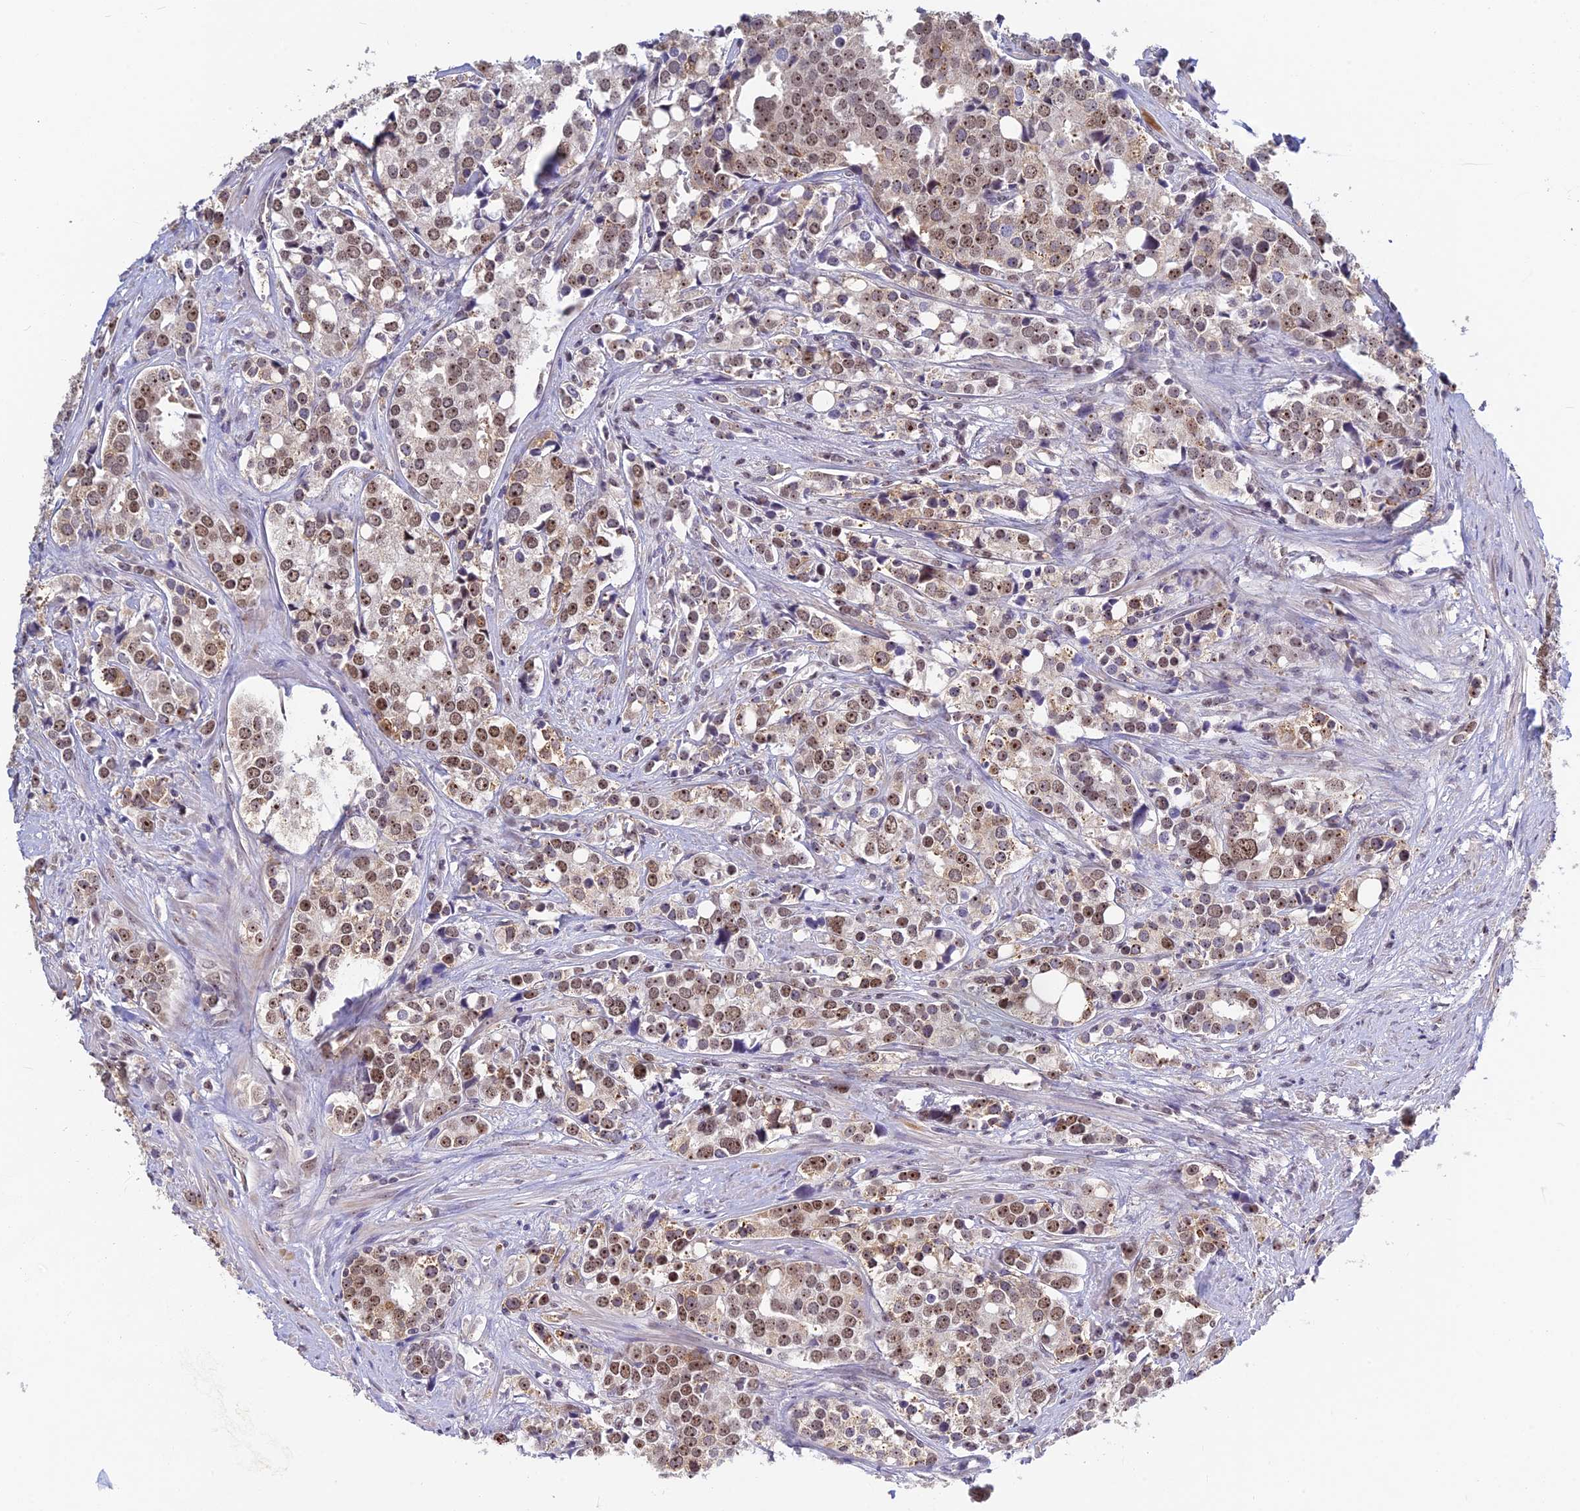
{"staining": {"intensity": "moderate", "quantity": "25%-75%", "location": "cytoplasmic/membranous,nuclear"}, "tissue": "prostate cancer", "cell_type": "Tumor cells", "image_type": "cancer", "snomed": [{"axis": "morphology", "description": "Adenocarcinoma, High grade"}, {"axis": "topography", "description": "Prostate"}], "caption": "High-grade adenocarcinoma (prostate) stained with a brown dye demonstrates moderate cytoplasmic/membranous and nuclear positive positivity in approximately 25%-75% of tumor cells.", "gene": "POLR1G", "patient": {"sex": "male", "age": 71}}